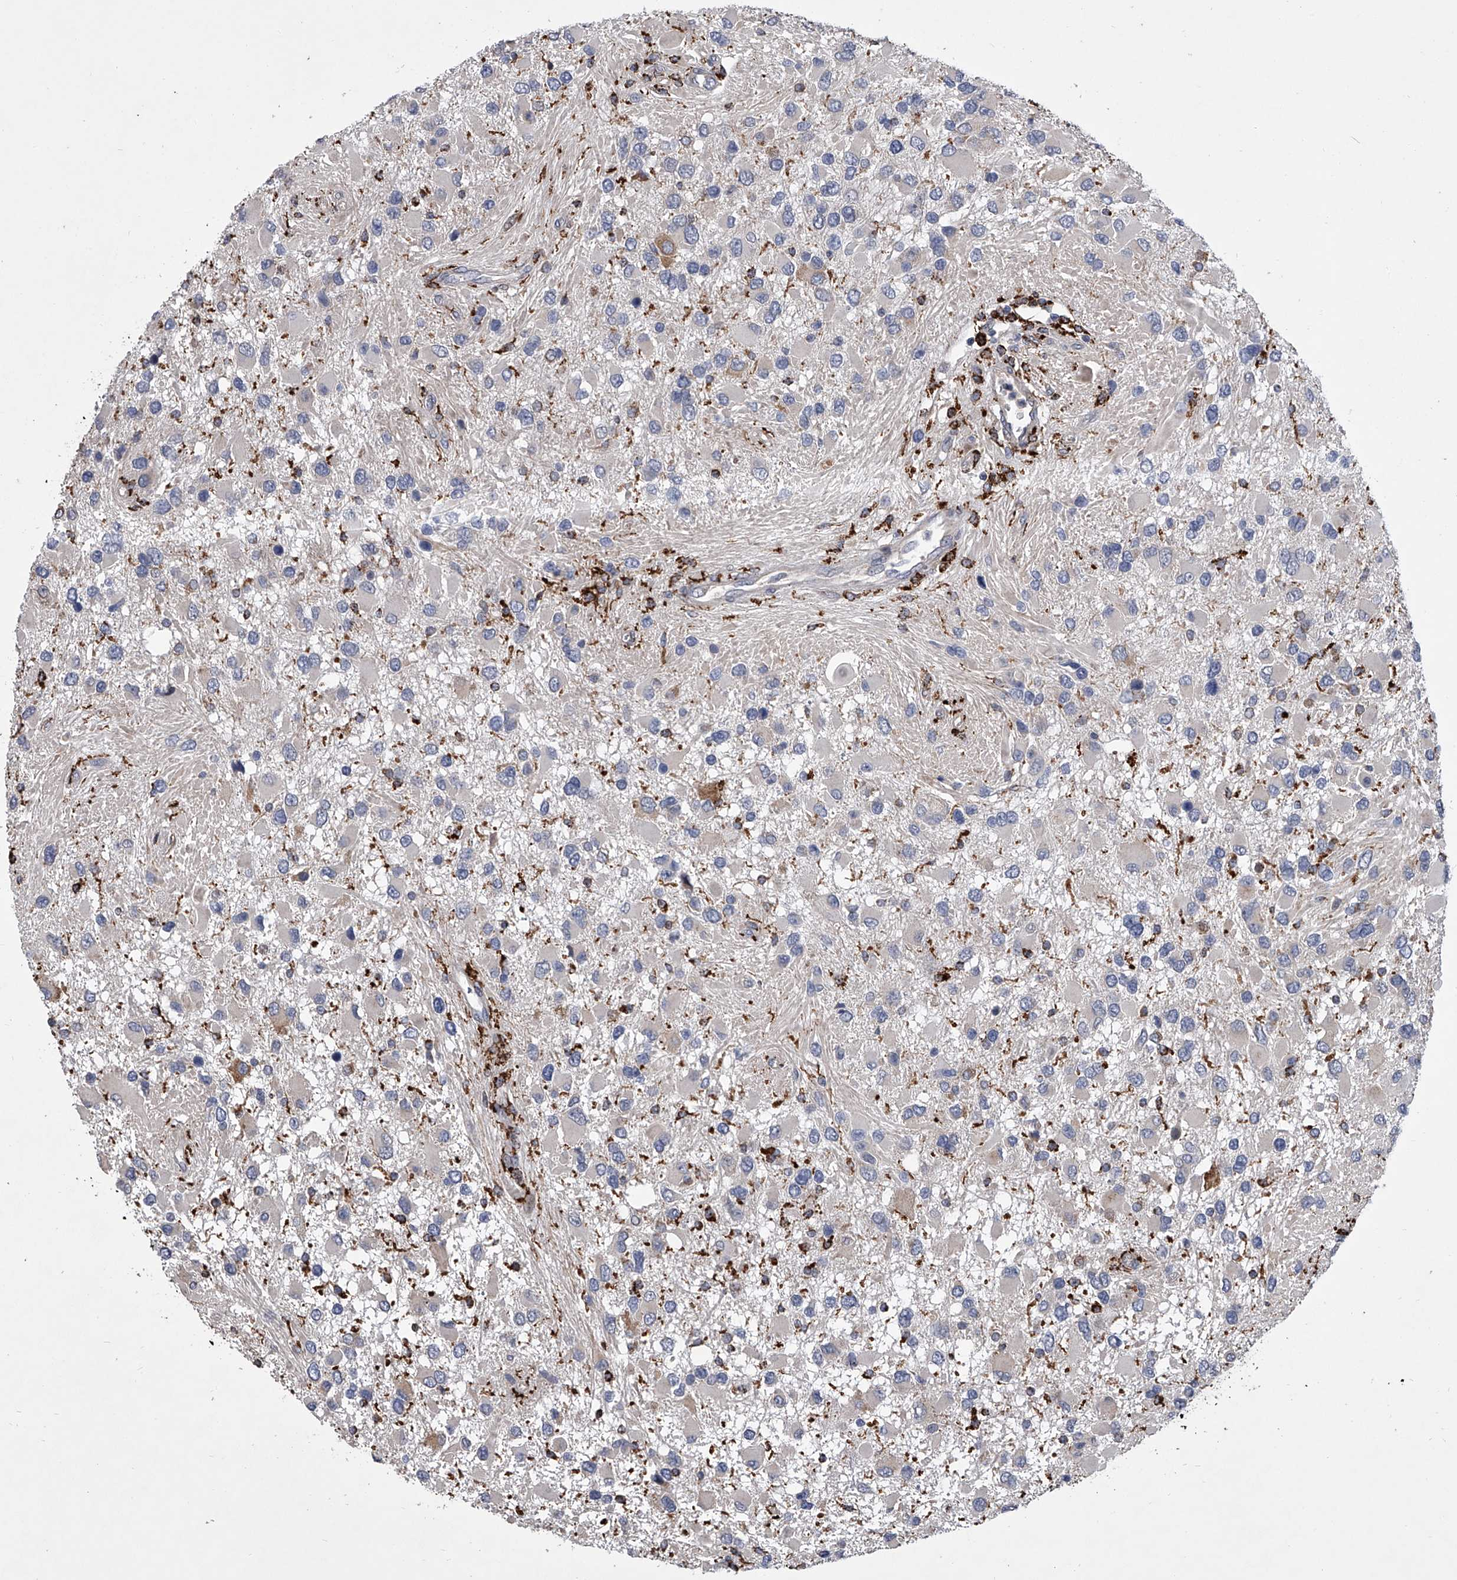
{"staining": {"intensity": "negative", "quantity": "none", "location": "none"}, "tissue": "glioma", "cell_type": "Tumor cells", "image_type": "cancer", "snomed": [{"axis": "morphology", "description": "Glioma, malignant, High grade"}, {"axis": "topography", "description": "Brain"}], "caption": "Tumor cells show no significant protein staining in malignant high-grade glioma. (DAB IHC, high magnification).", "gene": "TRIM8", "patient": {"sex": "male", "age": 53}}